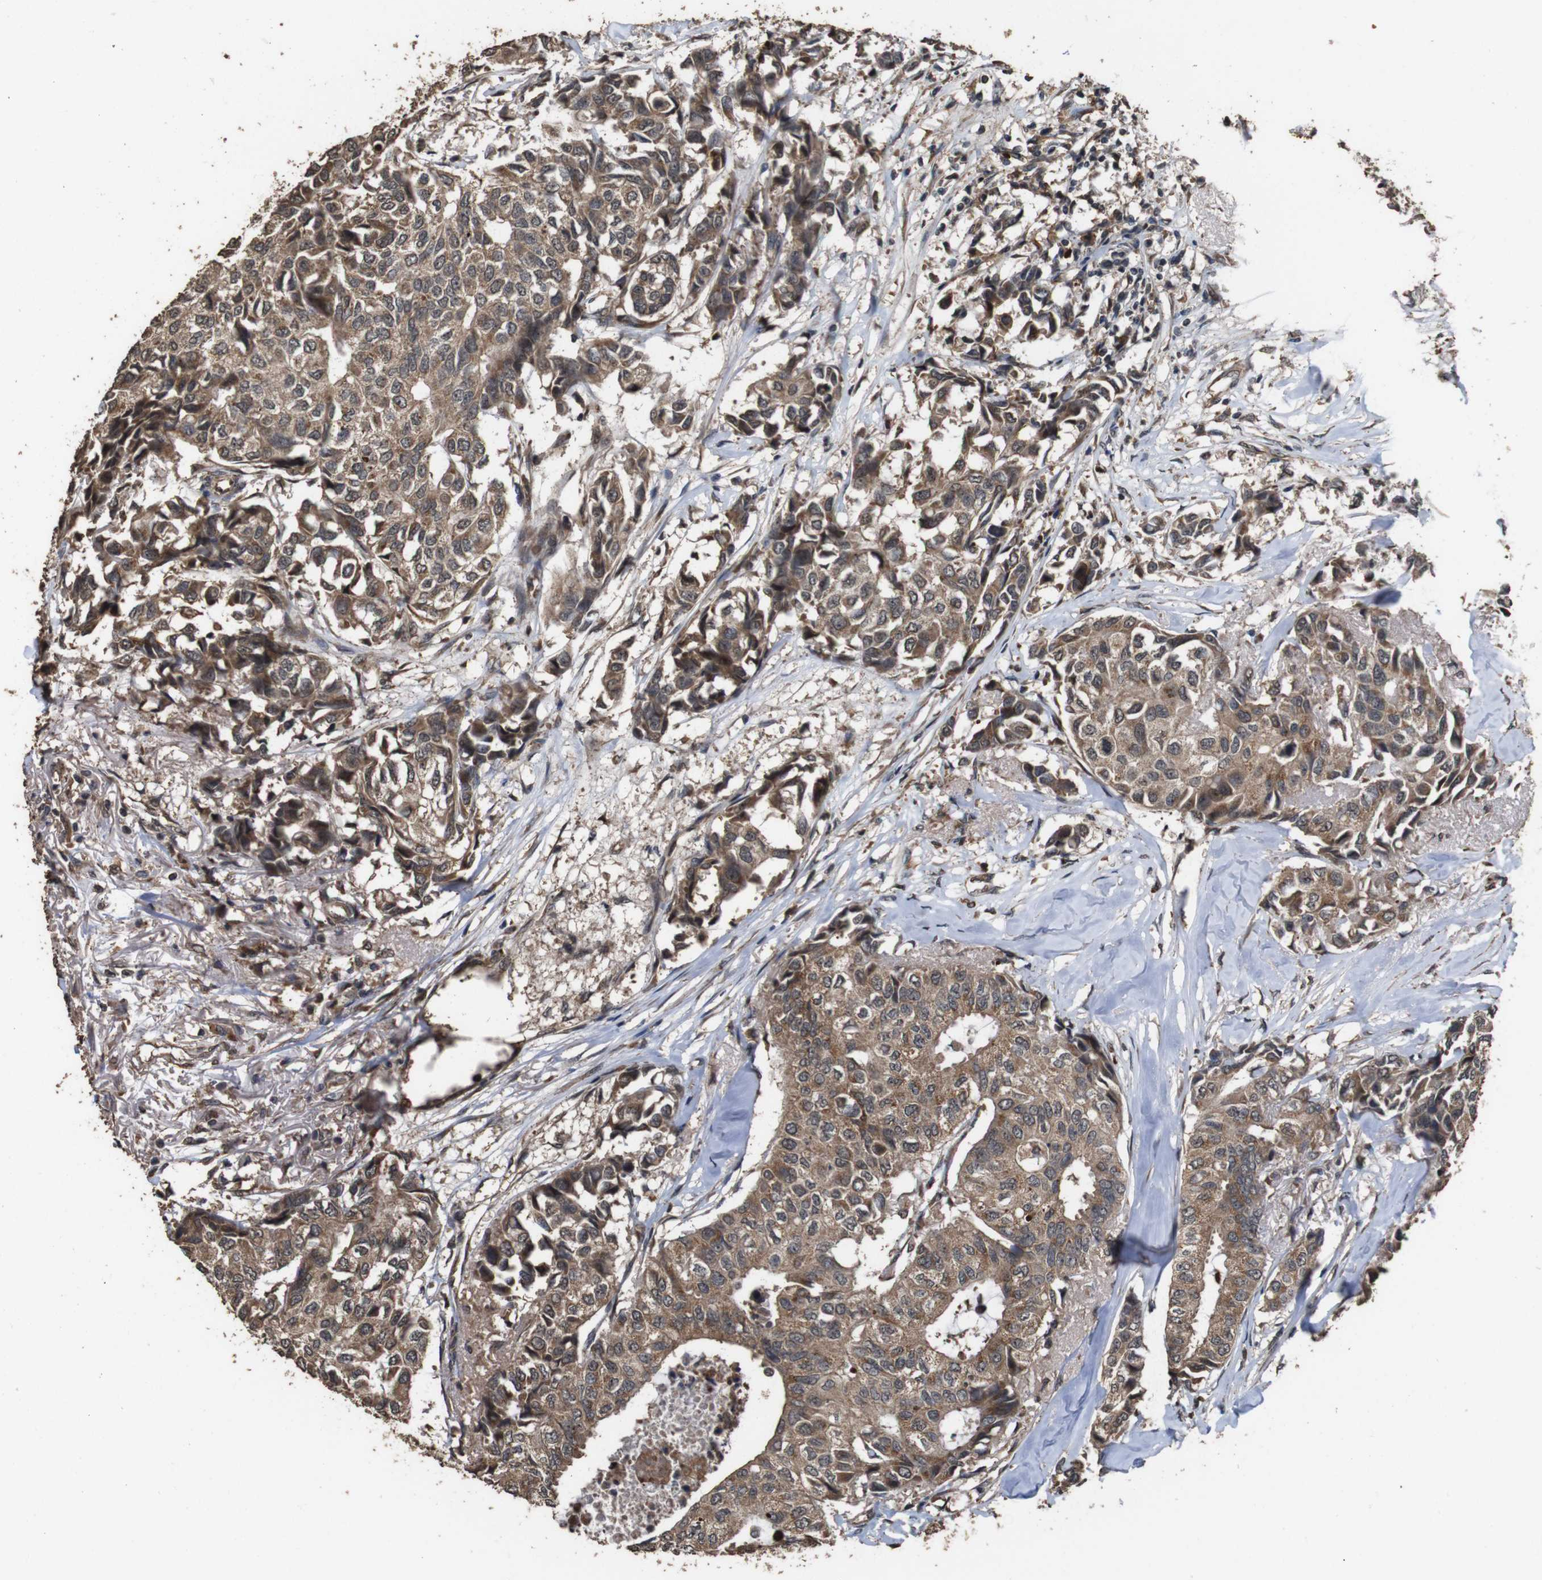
{"staining": {"intensity": "moderate", "quantity": ">75%", "location": "cytoplasmic/membranous"}, "tissue": "breast cancer", "cell_type": "Tumor cells", "image_type": "cancer", "snomed": [{"axis": "morphology", "description": "Duct carcinoma"}, {"axis": "topography", "description": "Breast"}], "caption": "A brown stain shows moderate cytoplasmic/membranous expression of a protein in breast cancer (intraductal carcinoma) tumor cells.", "gene": "RRAS2", "patient": {"sex": "female", "age": 80}}